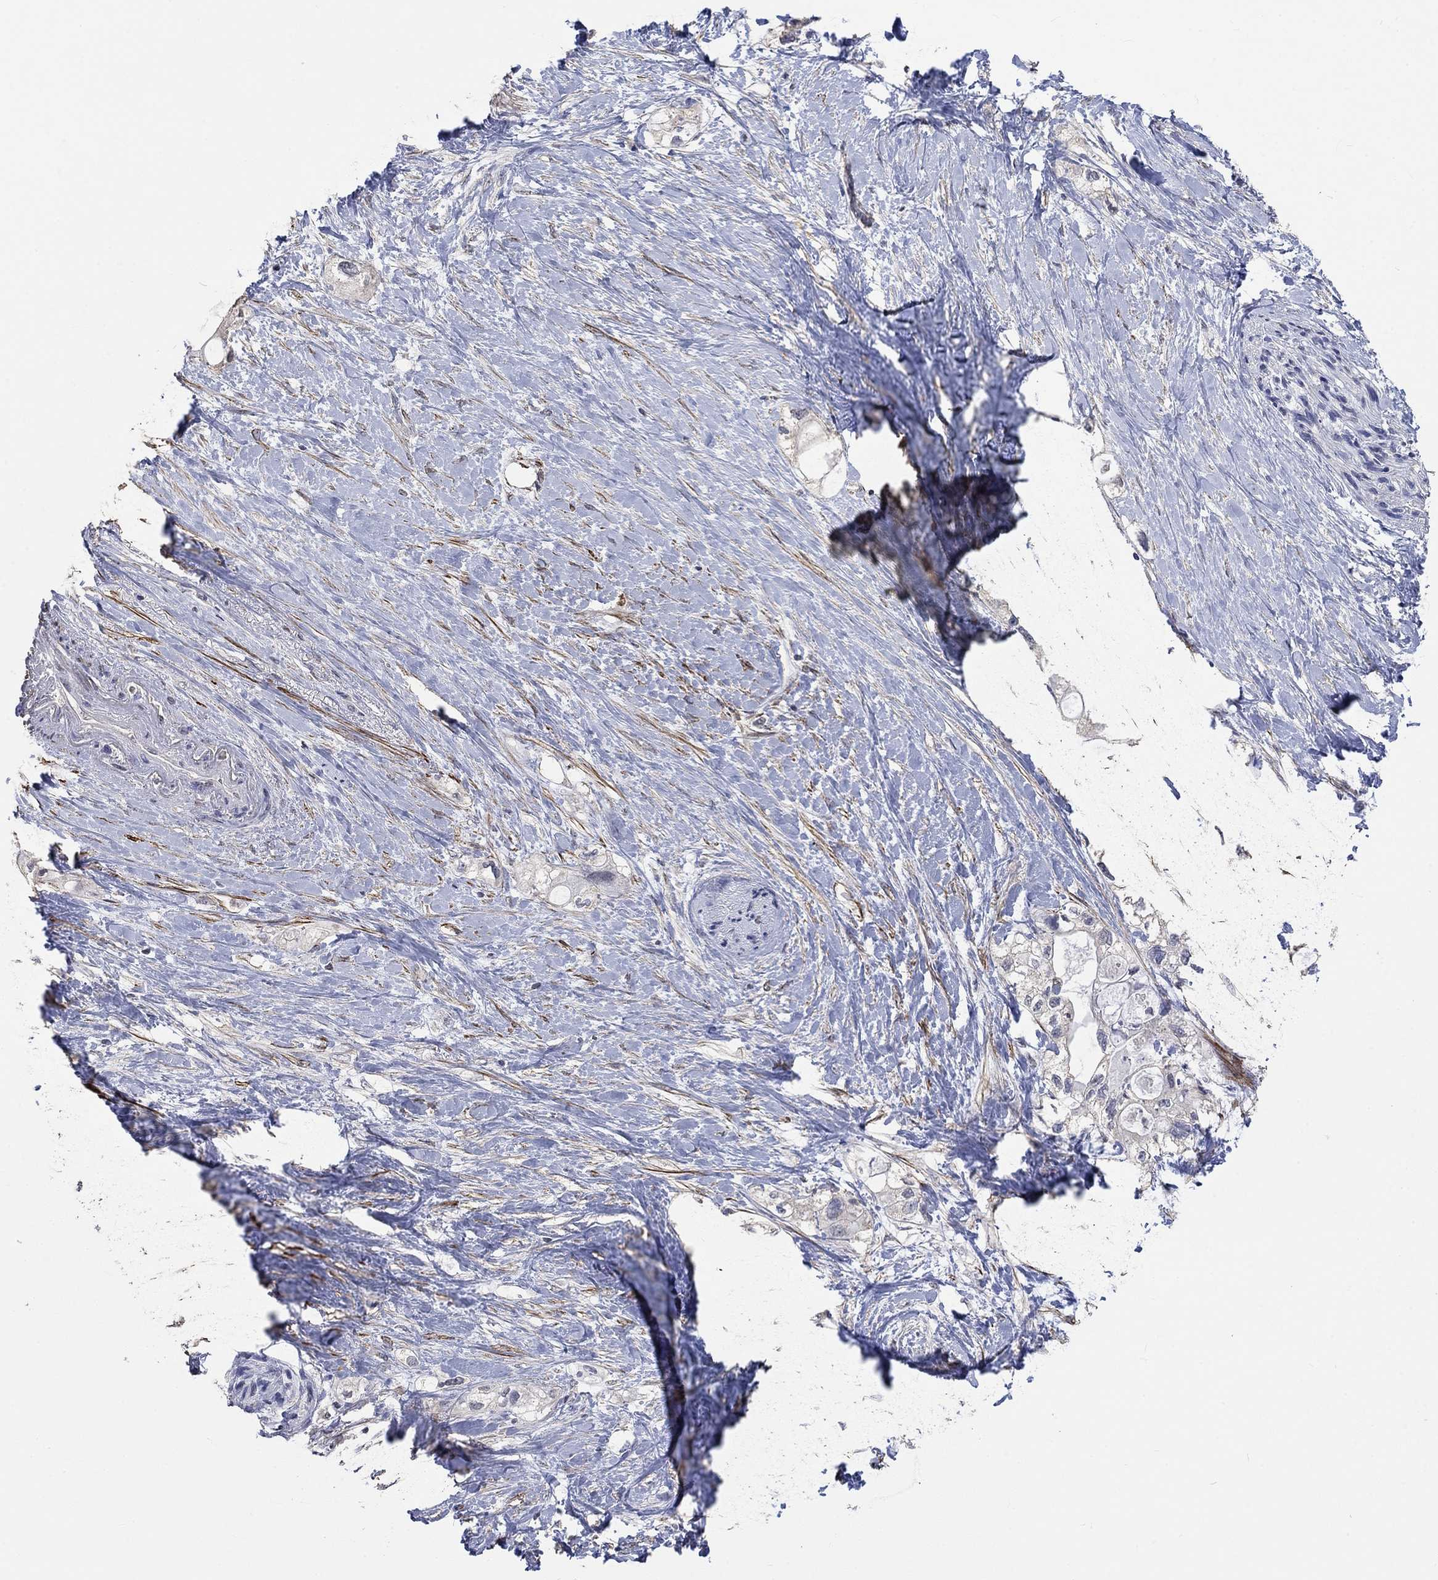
{"staining": {"intensity": "negative", "quantity": "none", "location": "none"}, "tissue": "pancreatic cancer", "cell_type": "Tumor cells", "image_type": "cancer", "snomed": [{"axis": "morphology", "description": "Adenocarcinoma, NOS"}, {"axis": "topography", "description": "Pancreas"}], "caption": "The image reveals no significant expression in tumor cells of adenocarcinoma (pancreatic). (DAB immunohistochemistry (IHC) with hematoxylin counter stain).", "gene": "ZBTB18", "patient": {"sex": "female", "age": 56}}